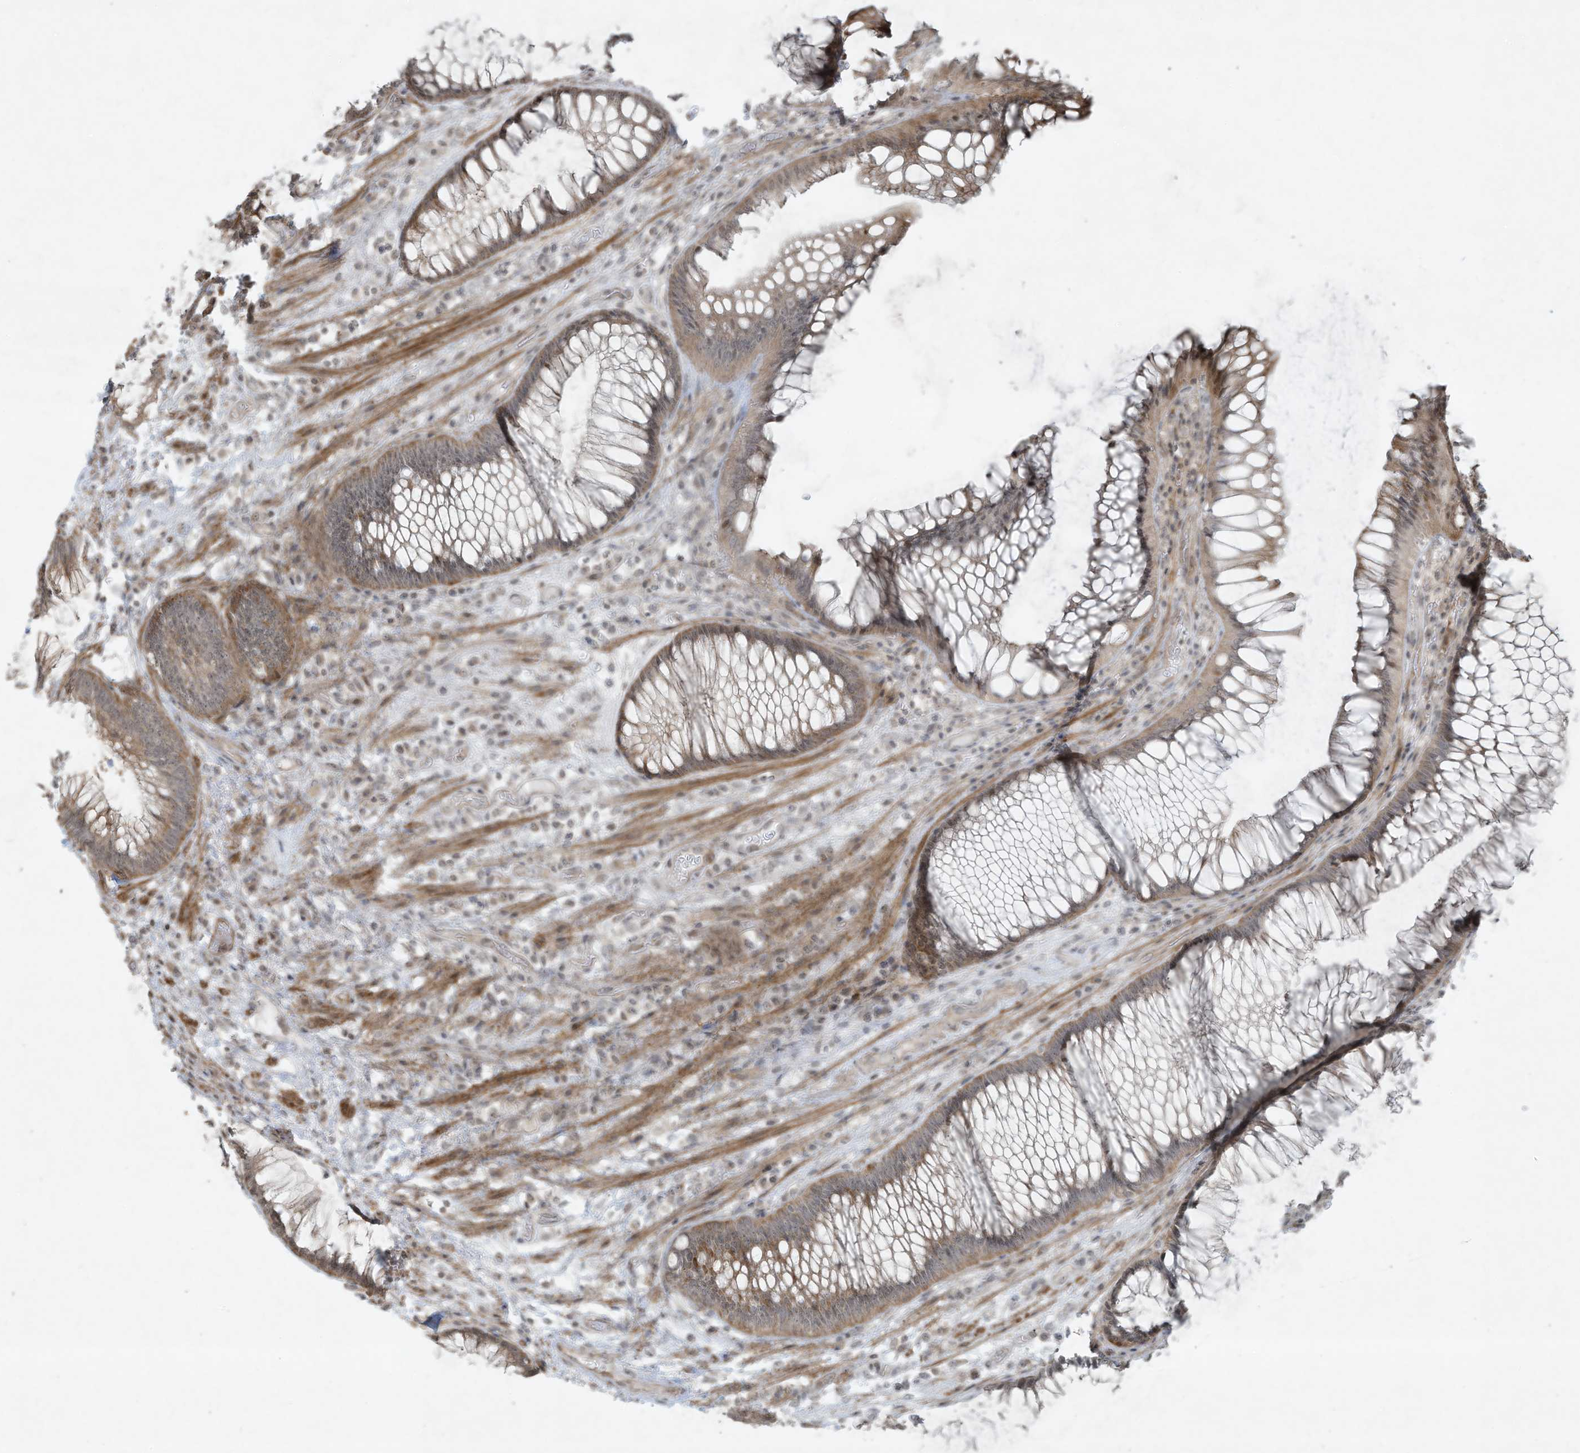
{"staining": {"intensity": "moderate", "quantity": "25%-75%", "location": "cytoplasmic/membranous,nuclear"}, "tissue": "rectum", "cell_type": "Glandular cells", "image_type": "normal", "snomed": [{"axis": "morphology", "description": "Normal tissue, NOS"}, {"axis": "topography", "description": "Rectum"}], "caption": "Moderate cytoplasmic/membranous,nuclear expression is identified in about 25%-75% of glandular cells in unremarkable rectum.", "gene": "ZNF263", "patient": {"sex": "male", "age": 51}}